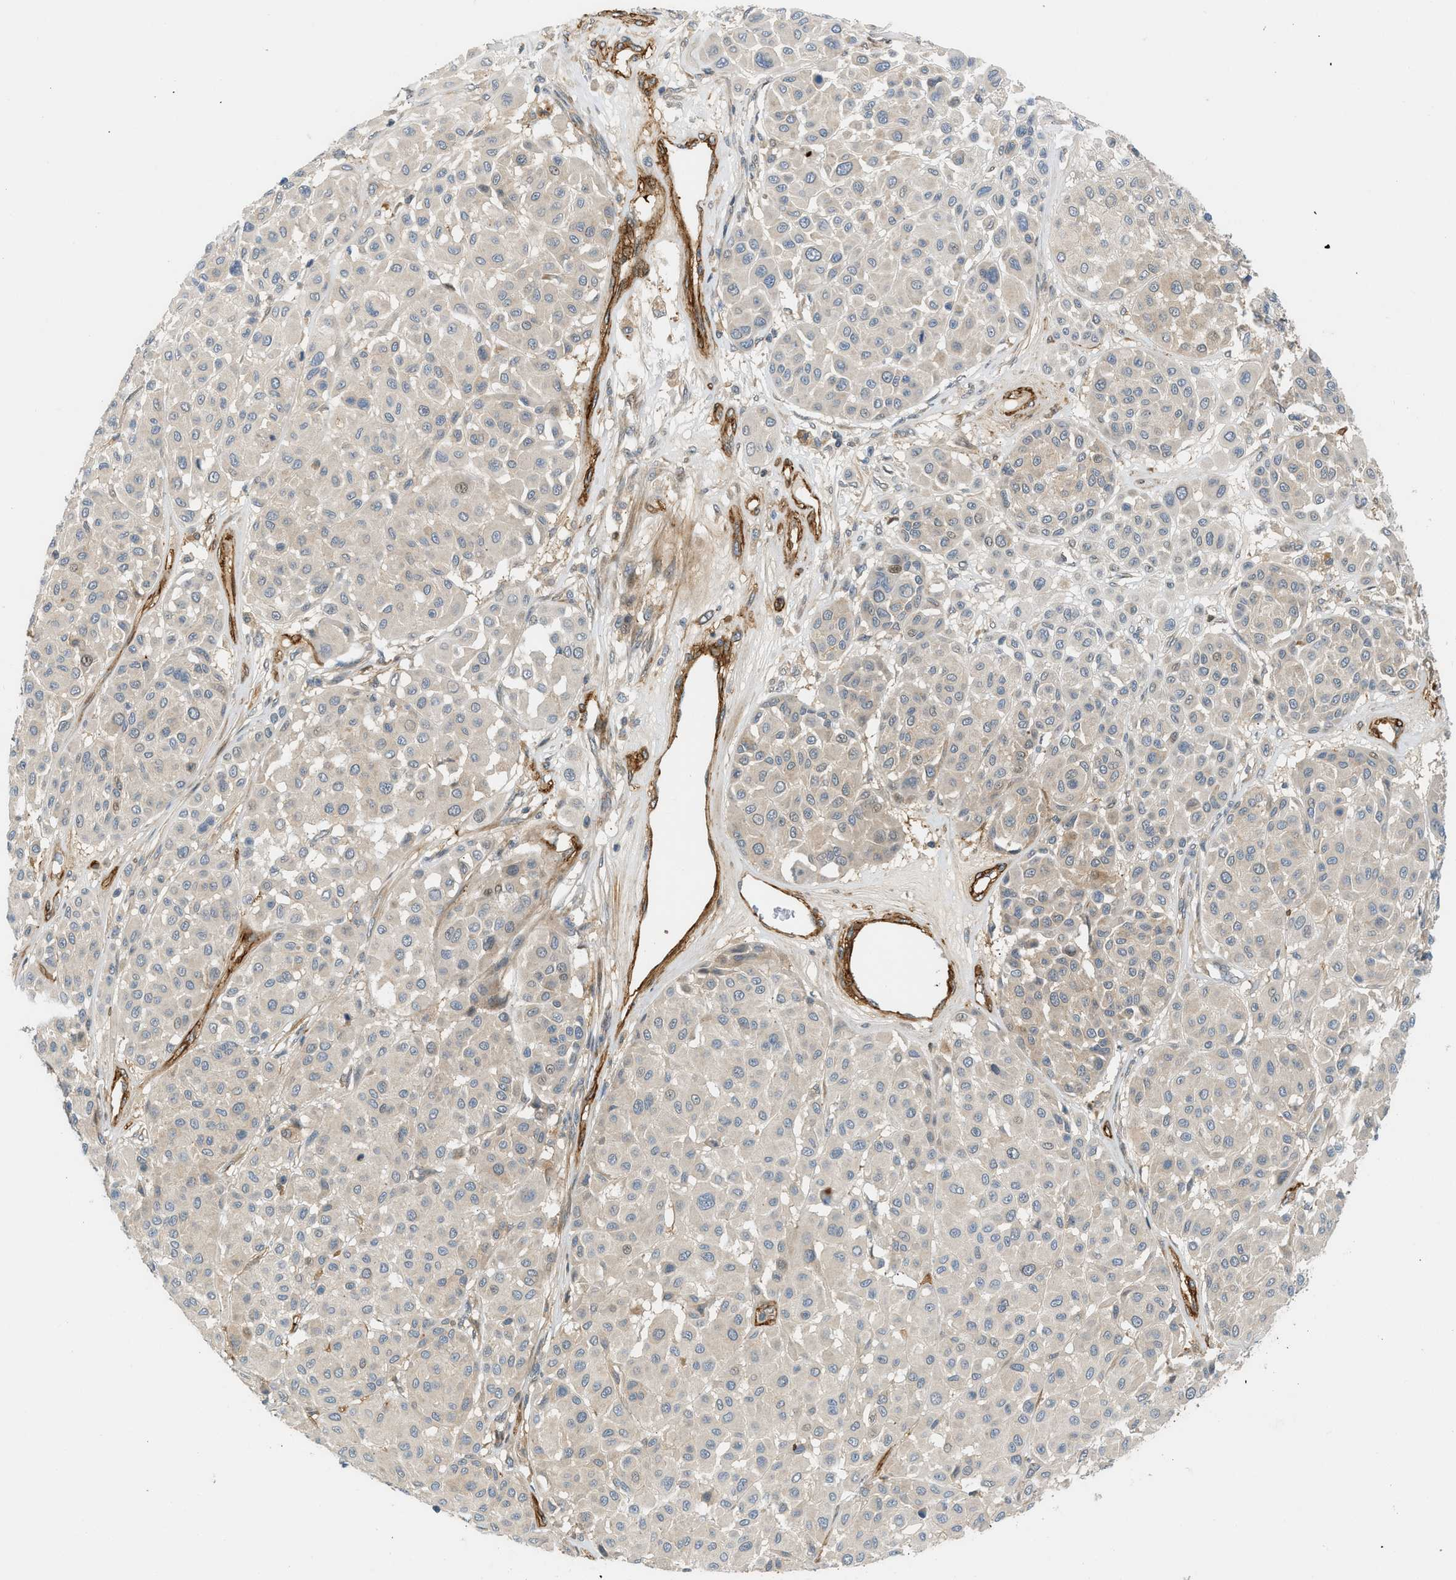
{"staining": {"intensity": "weak", "quantity": "25%-75%", "location": "cytoplasmic/membranous"}, "tissue": "melanoma", "cell_type": "Tumor cells", "image_type": "cancer", "snomed": [{"axis": "morphology", "description": "Malignant melanoma, Metastatic site"}, {"axis": "topography", "description": "Soft tissue"}], "caption": "Protein expression by IHC exhibits weak cytoplasmic/membranous expression in approximately 25%-75% of tumor cells in malignant melanoma (metastatic site). The staining is performed using DAB brown chromogen to label protein expression. The nuclei are counter-stained blue using hematoxylin.", "gene": "EDNRA", "patient": {"sex": "male", "age": 41}}